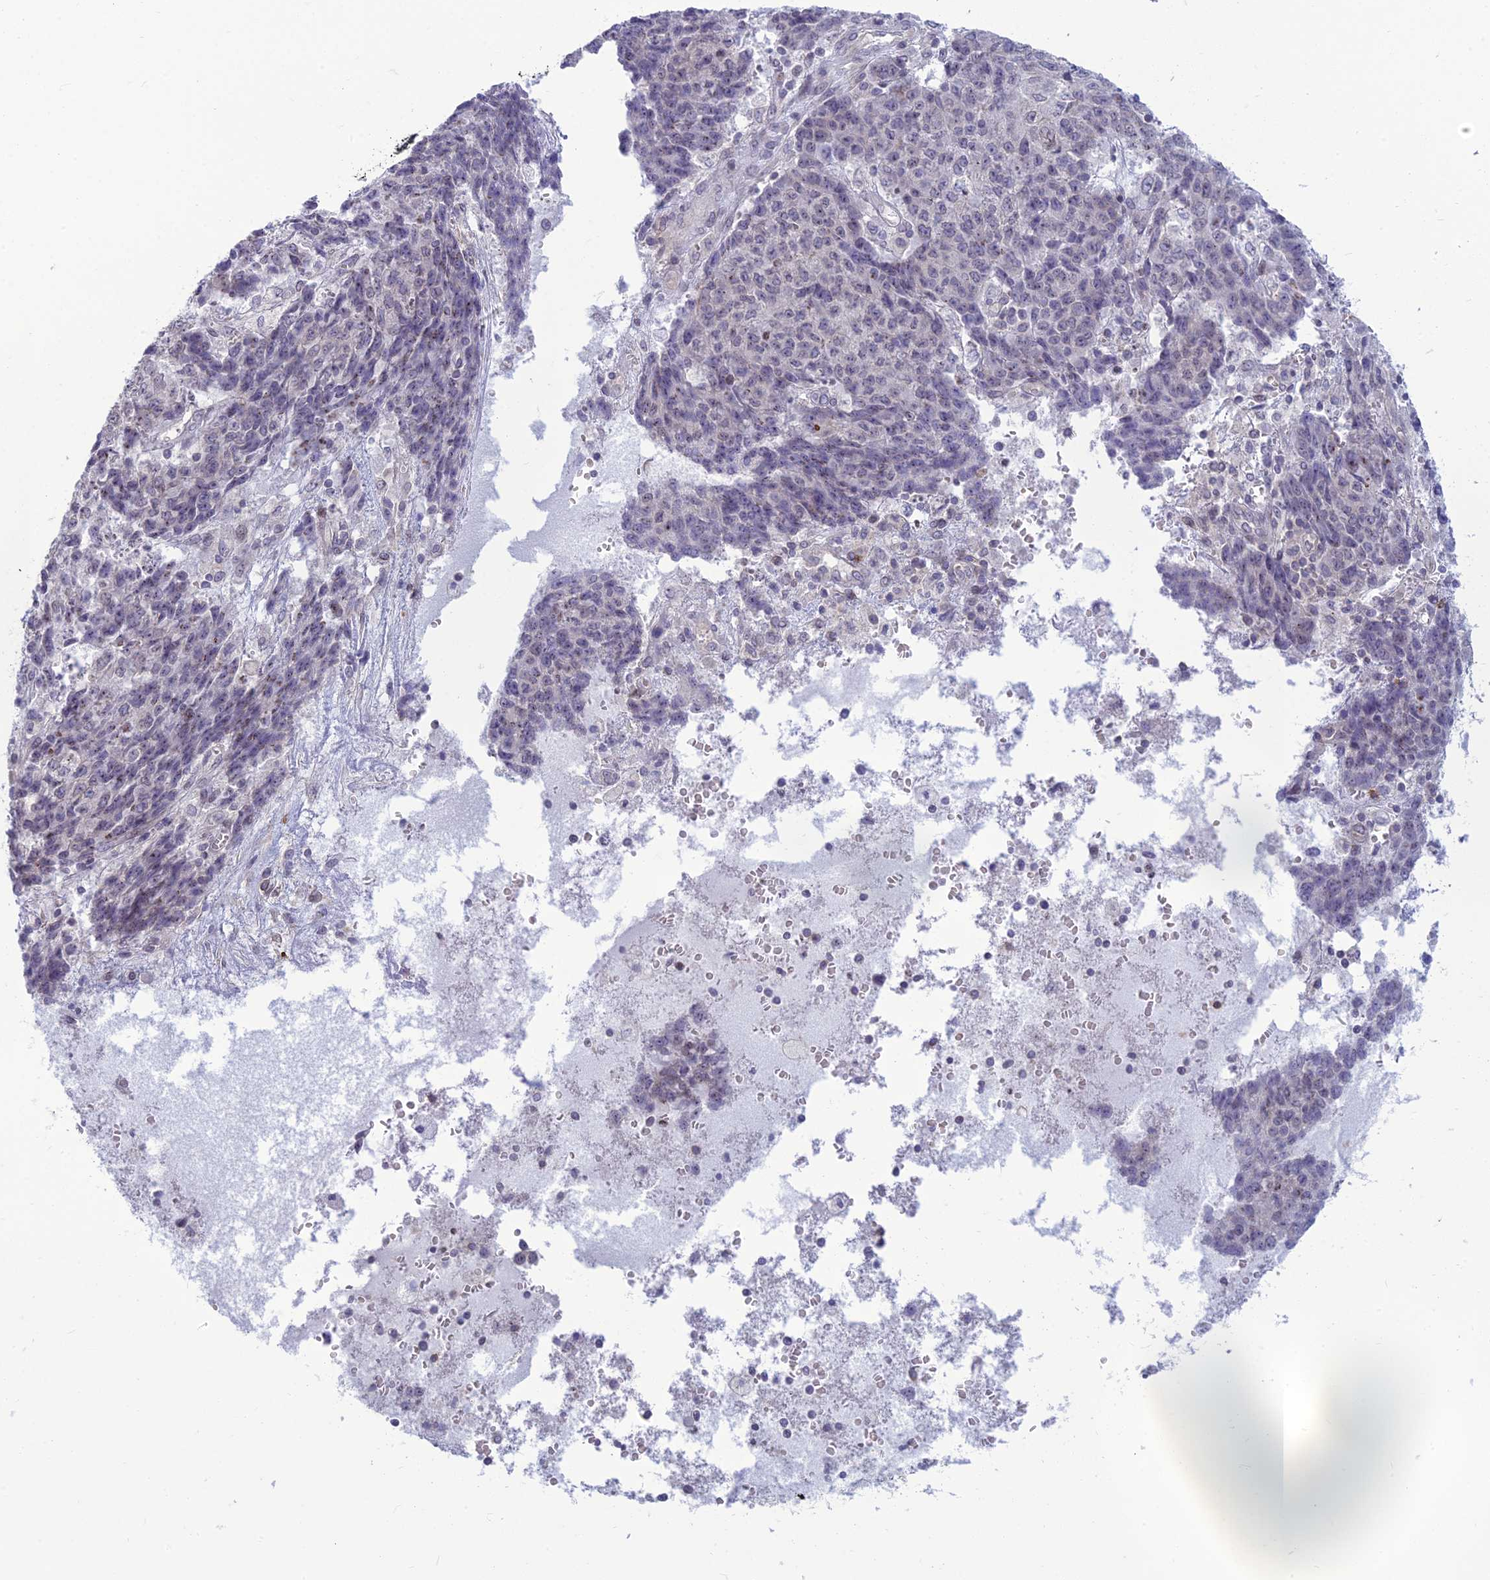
{"staining": {"intensity": "negative", "quantity": "none", "location": "none"}, "tissue": "ovarian cancer", "cell_type": "Tumor cells", "image_type": "cancer", "snomed": [{"axis": "morphology", "description": "Carcinoma, endometroid"}, {"axis": "topography", "description": "Ovary"}], "caption": "Tumor cells show no significant protein staining in ovarian cancer.", "gene": "DTX2", "patient": {"sex": "female", "age": 42}}